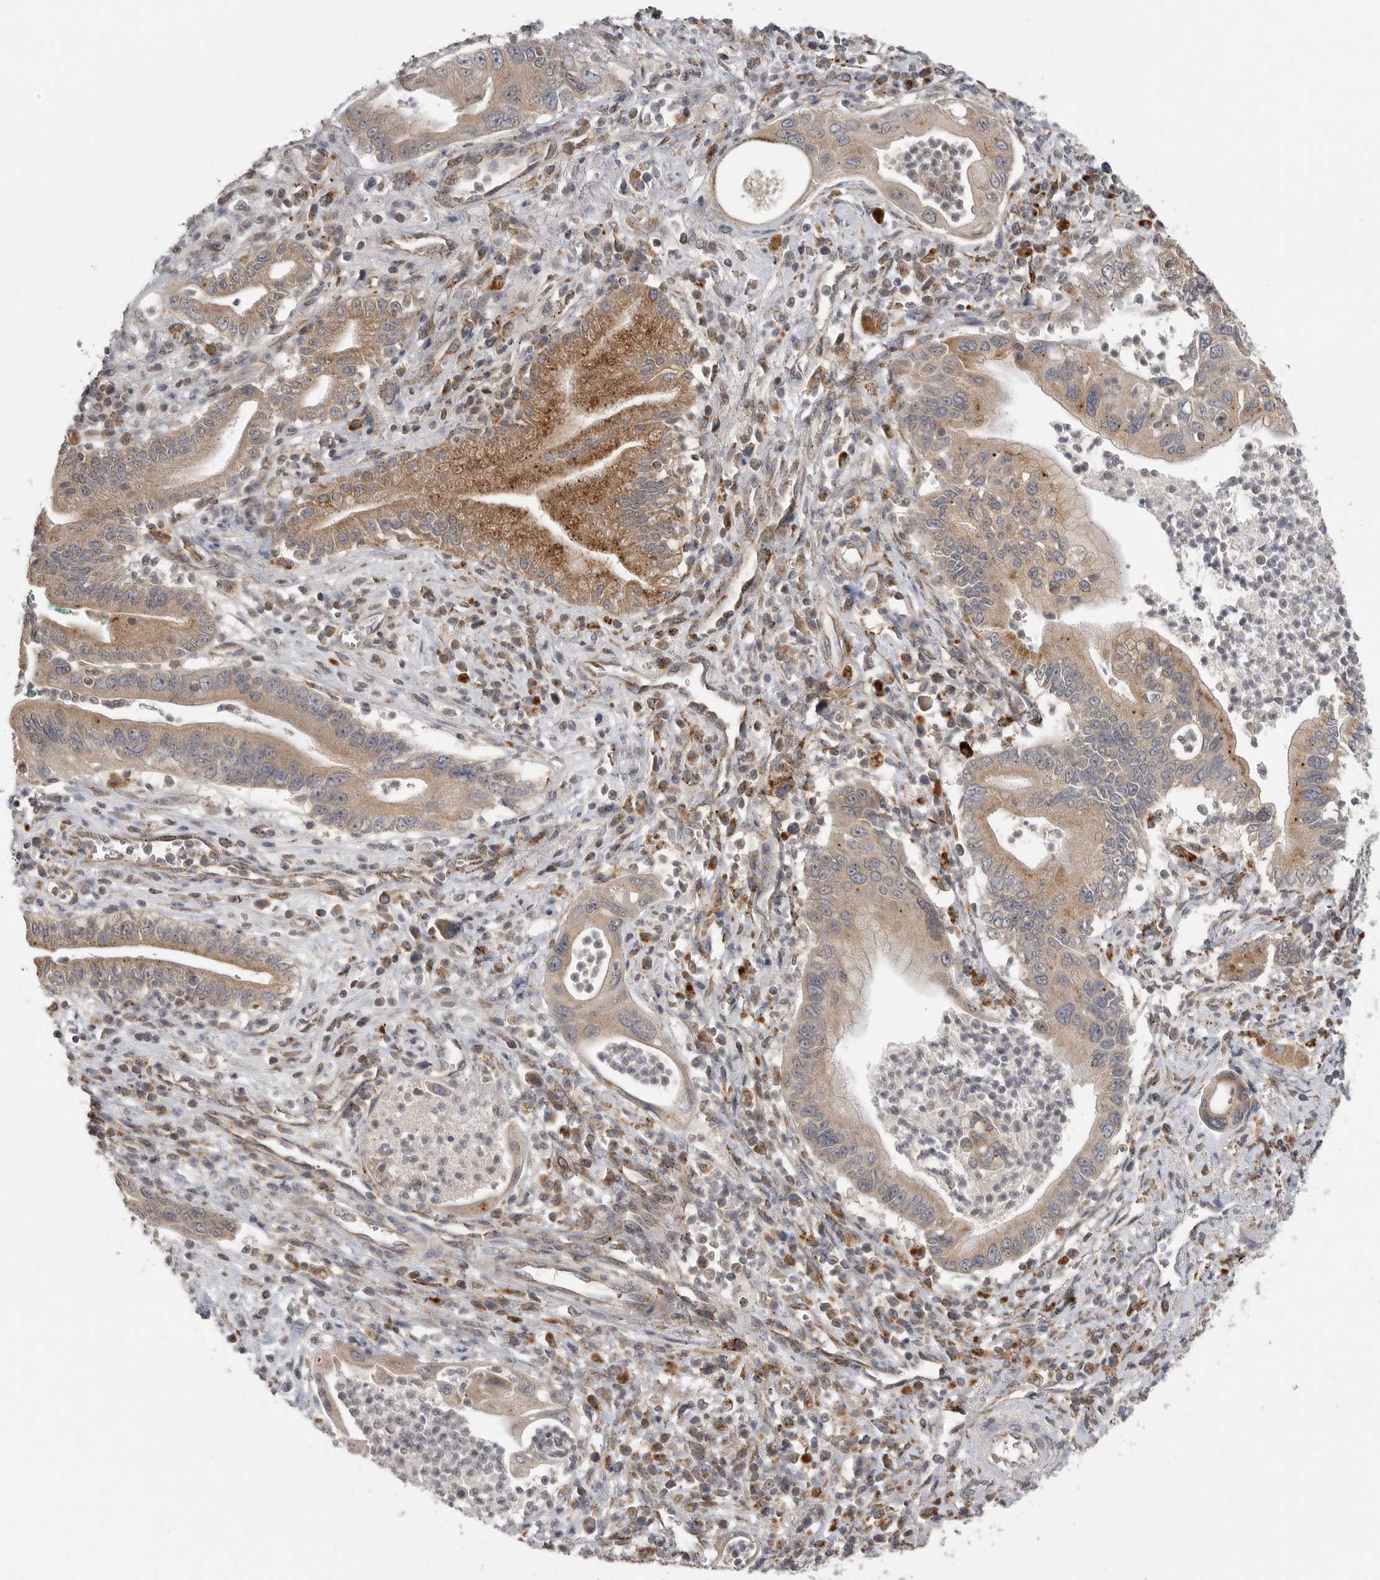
{"staining": {"intensity": "moderate", "quantity": ">75%", "location": "cytoplasmic/membranous"}, "tissue": "pancreatic cancer", "cell_type": "Tumor cells", "image_type": "cancer", "snomed": [{"axis": "morphology", "description": "Adenocarcinoma, NOS"}, {"axis": "topography", "description": "Pancreas"}], "caption": "IHC of human pancreatic cancer (adenocarcinoma) displays medium levels of moderate cytoplasmic/membranous staining in about >75% of tumor cells. The protein is stained brown, and the nuclei are stained in blue (DAB (3,3'-diaminobenzidine) IHC with brightfield microscopy, high magnification).", "gene": "GALNS", "patient": {"sex": "male", "age": 78}}